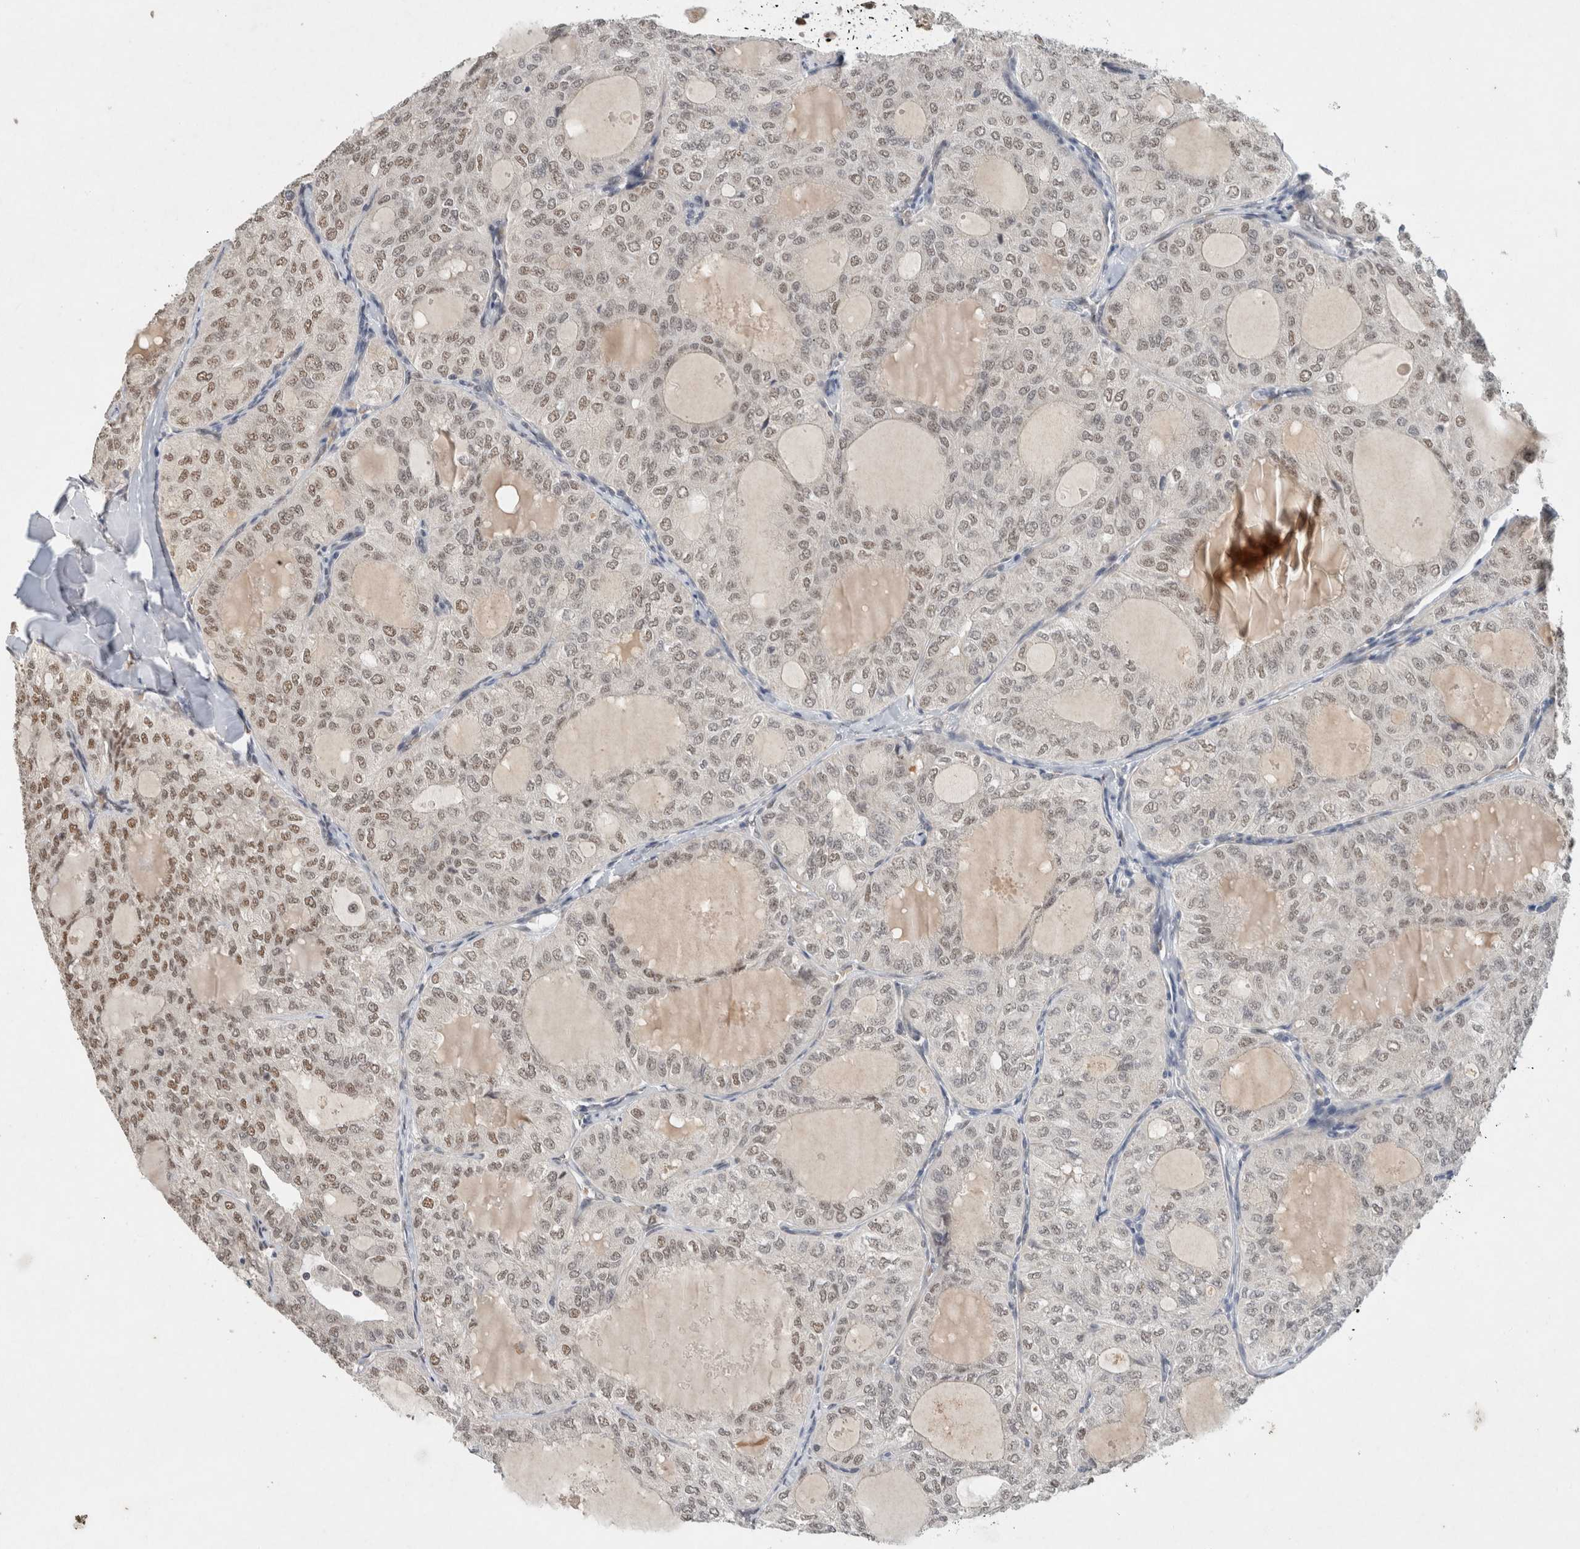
{"staining": {"intensity": "weak", "quantity": ">75%", "location": "nuclear"}, "tissue": "thyroid cancer", "cell_type": "Tumor cells", "image_type": "cancer", "snomed": [{"axis": "morphology", "description": "Follicular adenoma carcinoma, NOS"}, {"axis": "topography", "description": "Thyroid gland"}], "caption": "Human follicular adenoma carcinoma (thyroid) stained for a protein (brown) demonstrates weak nuclear positive expression in approximately >75% of tumor cells.", "gene": "DDX42", "patient": {"sex": "male", "age": 75}}